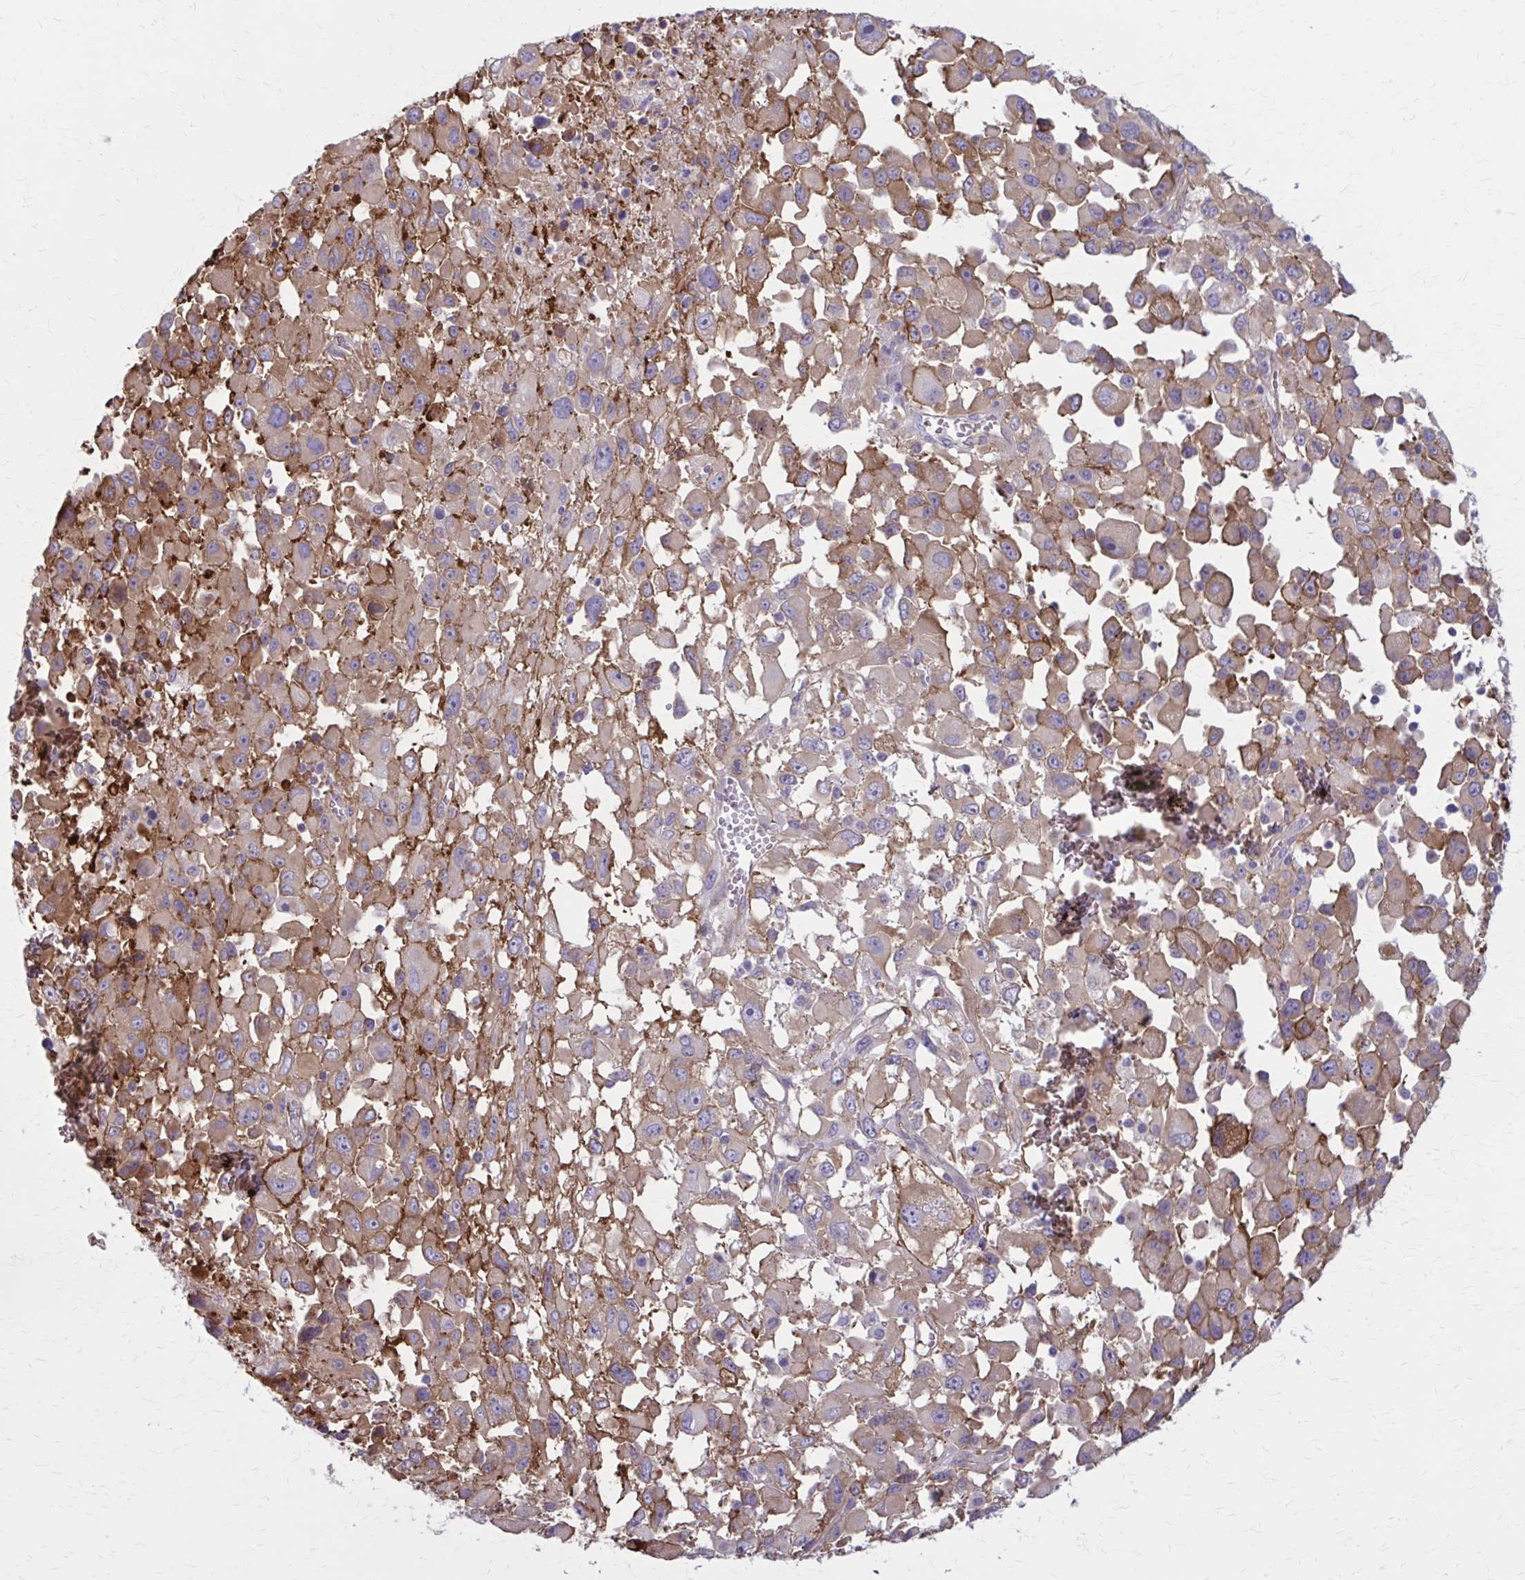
{"staining": {"intensity": "moderate", "quantity": ">75%", "location": "cytoplasmic/membranous"}, "tissue": "melanoma", "cell_type": "Tumor cells", "image_type": "cancer", "snomed": [{"axis": "morphology", "description": "Malignant melanoma, Metastatic site"}, {"axis": "topography", "description": "Soft tissue"}], "caption": "Brown immunohistochemical staining in malignant melanoma (metastatic site) exhibits moderate cytoplasmic/membranous expression in about >75% of tumor cells.", "gene": "ZDHHC7", "patient": {"sex": "male", "age": 50}}